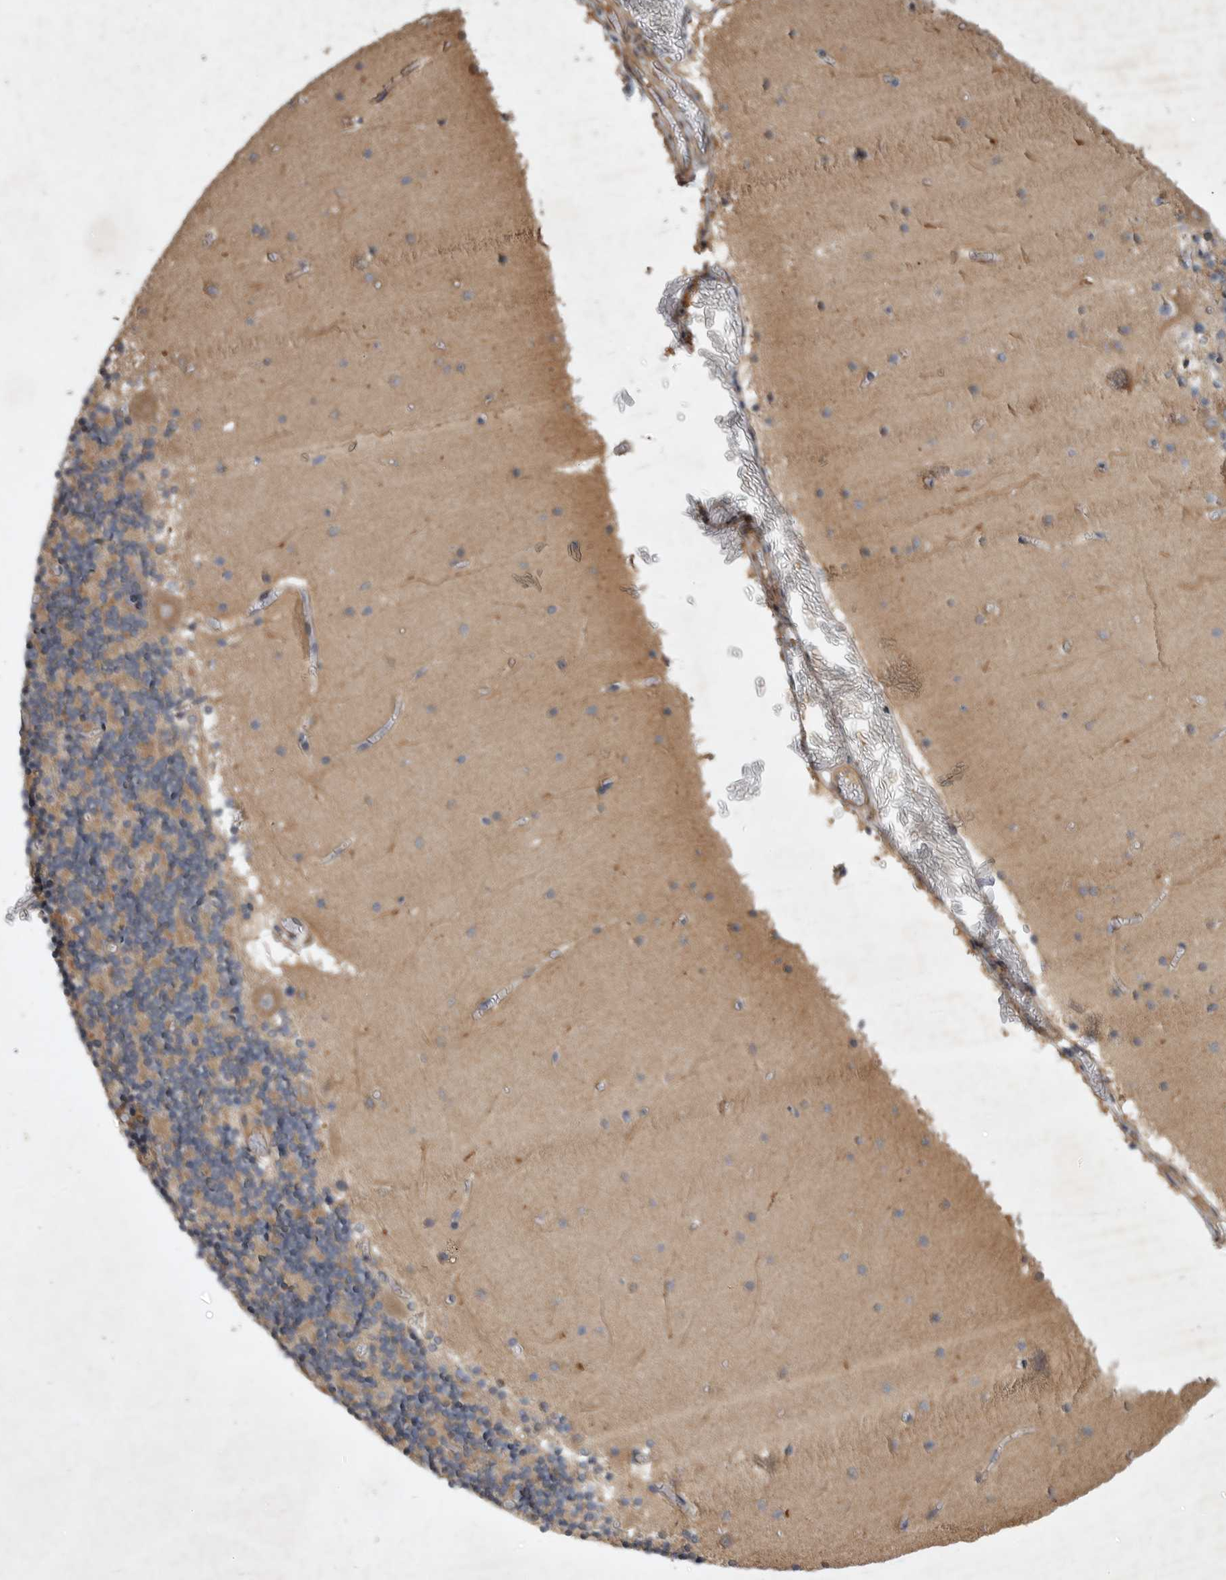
{"staining": {"intensity": "moderate", "quantity": "25%-75%", "location": "cytoplasmic/membranous"}, "tissue": "cerebellum", "cell_type": "Cells in granular layer", "image_type": "normal", "snomed": [{"axis": "morphology", "description": "Normal tissue, NOS"}, {"axis": "topography", "description": "Cerebellum"}], "caption": "The image reveals immunohistochemical staining of unremarkable cerebellum. There is moderate cytoplasmic/membranous positivity is present in about 25%-75% of cells in granular layer. The staining was performed using DAB (3,3'-diaminobenzidine), with brown indicating positive protein expression. Nuclei are stained blue with hematoxylin.", "gene": "EDEM3", "patient": {"sex": "female", "age": 28}}